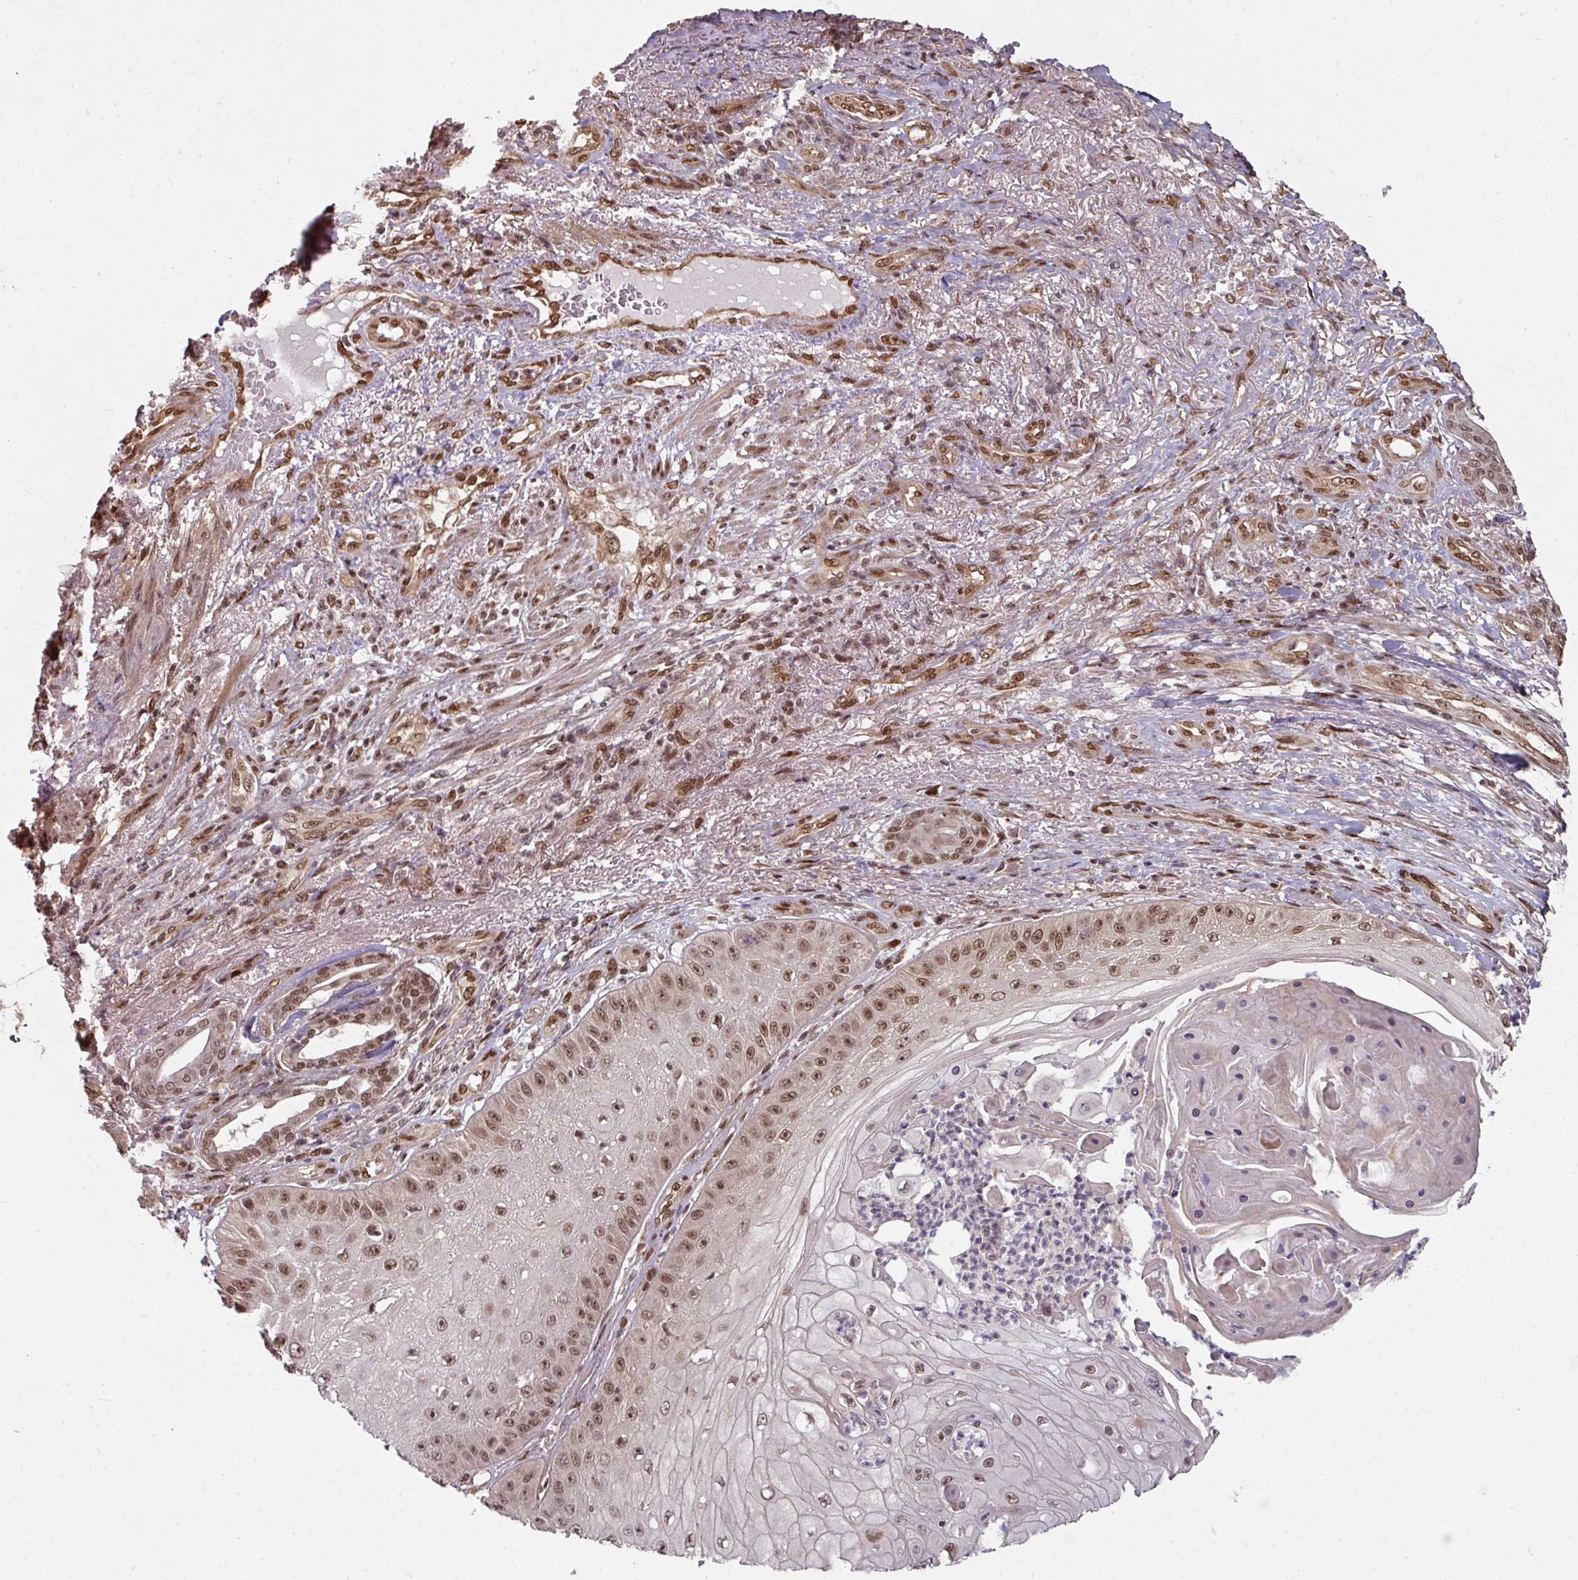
{"staining": {"intensity": "moderate", "quantity": ">75%", "location": "nuclear"}, "tissue": "skin cancer", "cell_type": "Tumor cells", "image_type": "cancer", "snomed": [{"axis": "morphology", "description": "Squamous cell carcinoma, NOS"}, {"axis": "topography", "description": "Skin"}], "caption": "Protein staining exhibits moderate nuclear expression in about >75% of tumor cells in skin cancer.", "gene": "SIK3", "patient": {"sex": "male", "age": 70}}